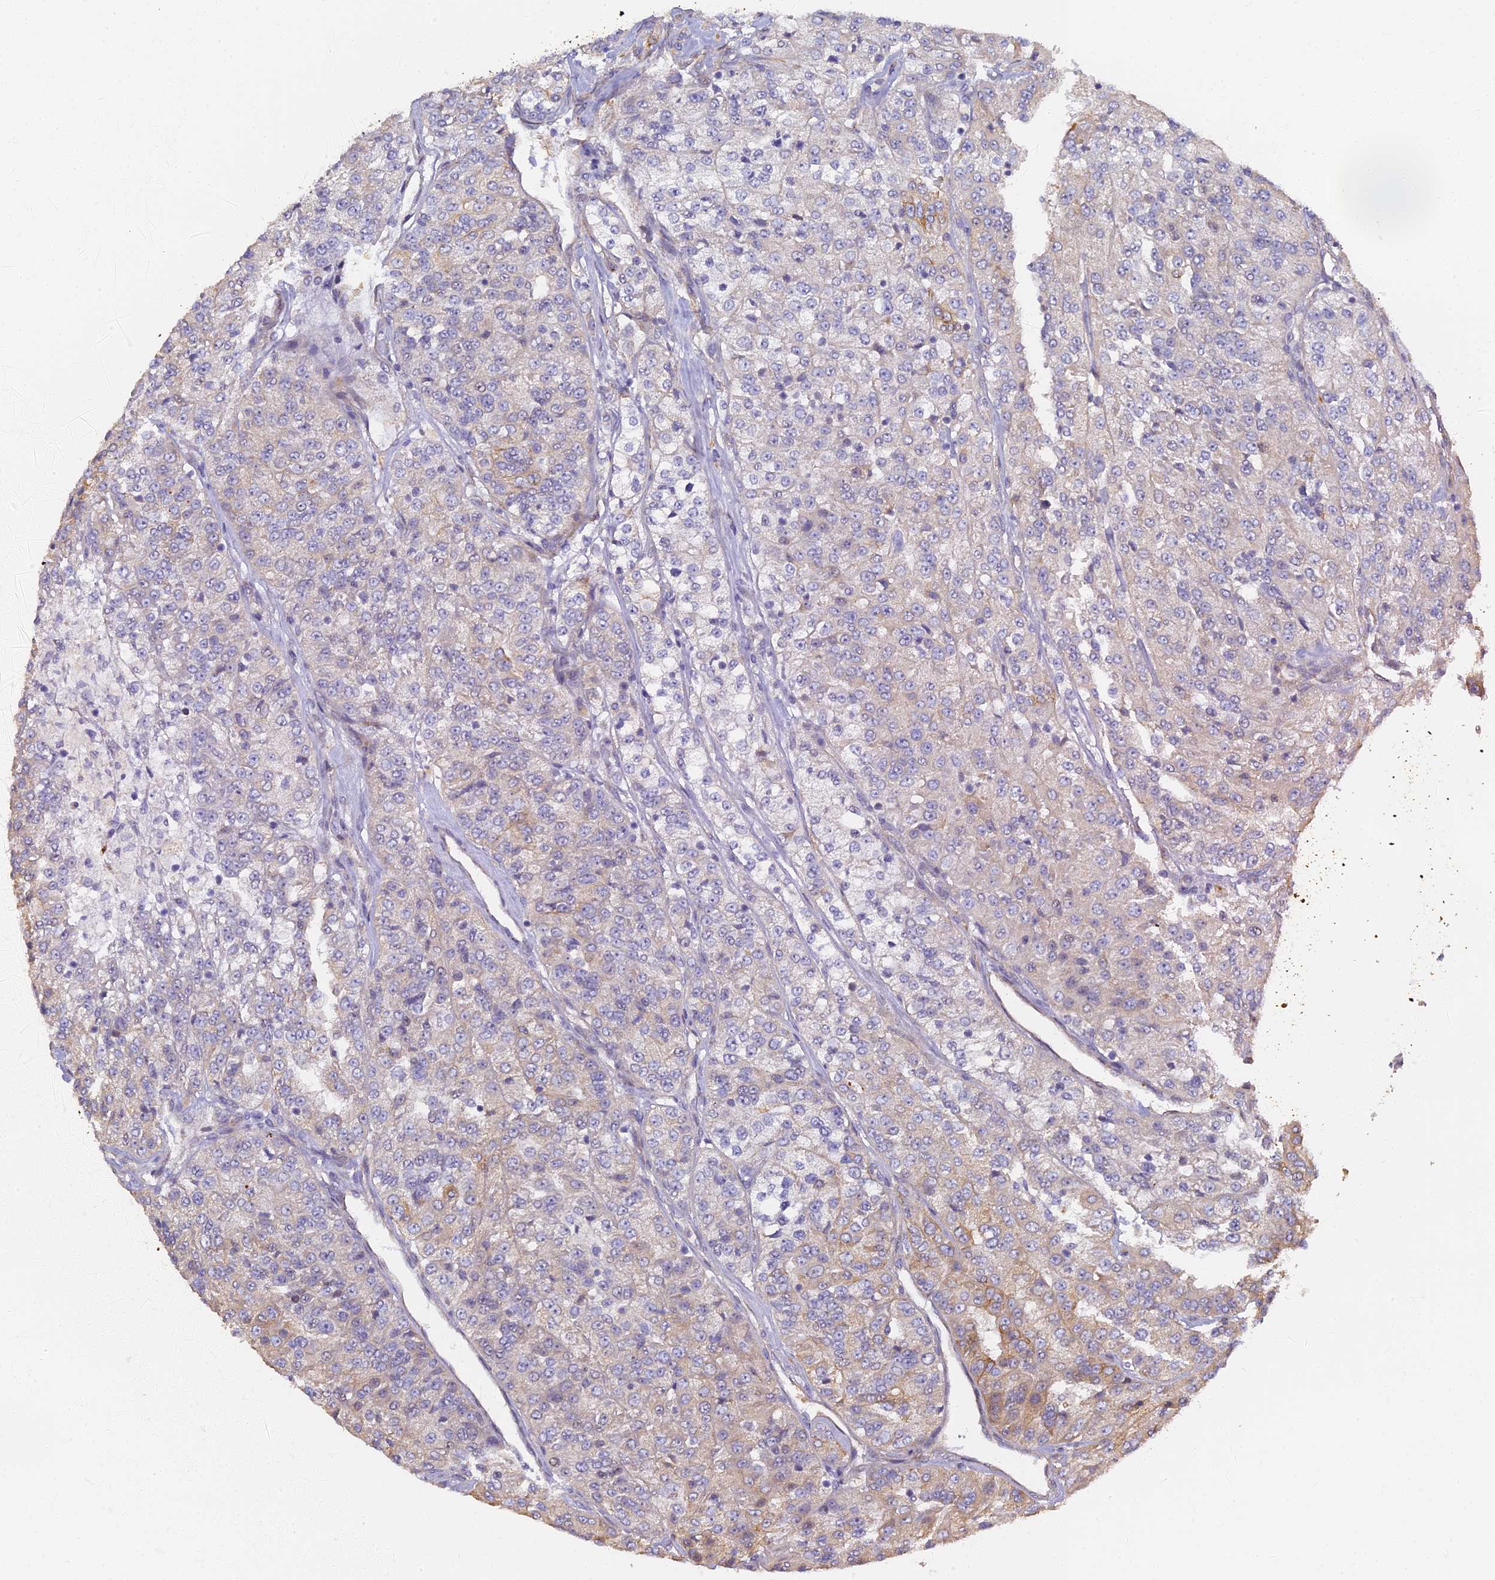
{"staining": {"intensity": "moderate", "quantity": "<25%", "location": "cytoplasmic/membranous"}, "tissue": "renal cancer", "cell_type": "Tumor cells", "image_type": "cancer", "snomed": [{"axis": "morphology", "description": "Adenocarcinoma, NOS"}, {"axis": "topography", "description": "Kidney"}], "caption": "Protein analysis of adenocarcinoma (renal) tissue exhibits moderate cytoplasmic/membranous staining in approximately <25% of tumor cells.", "gene": "LRRC57", "patient": {"sex": "female", "age": 63}}